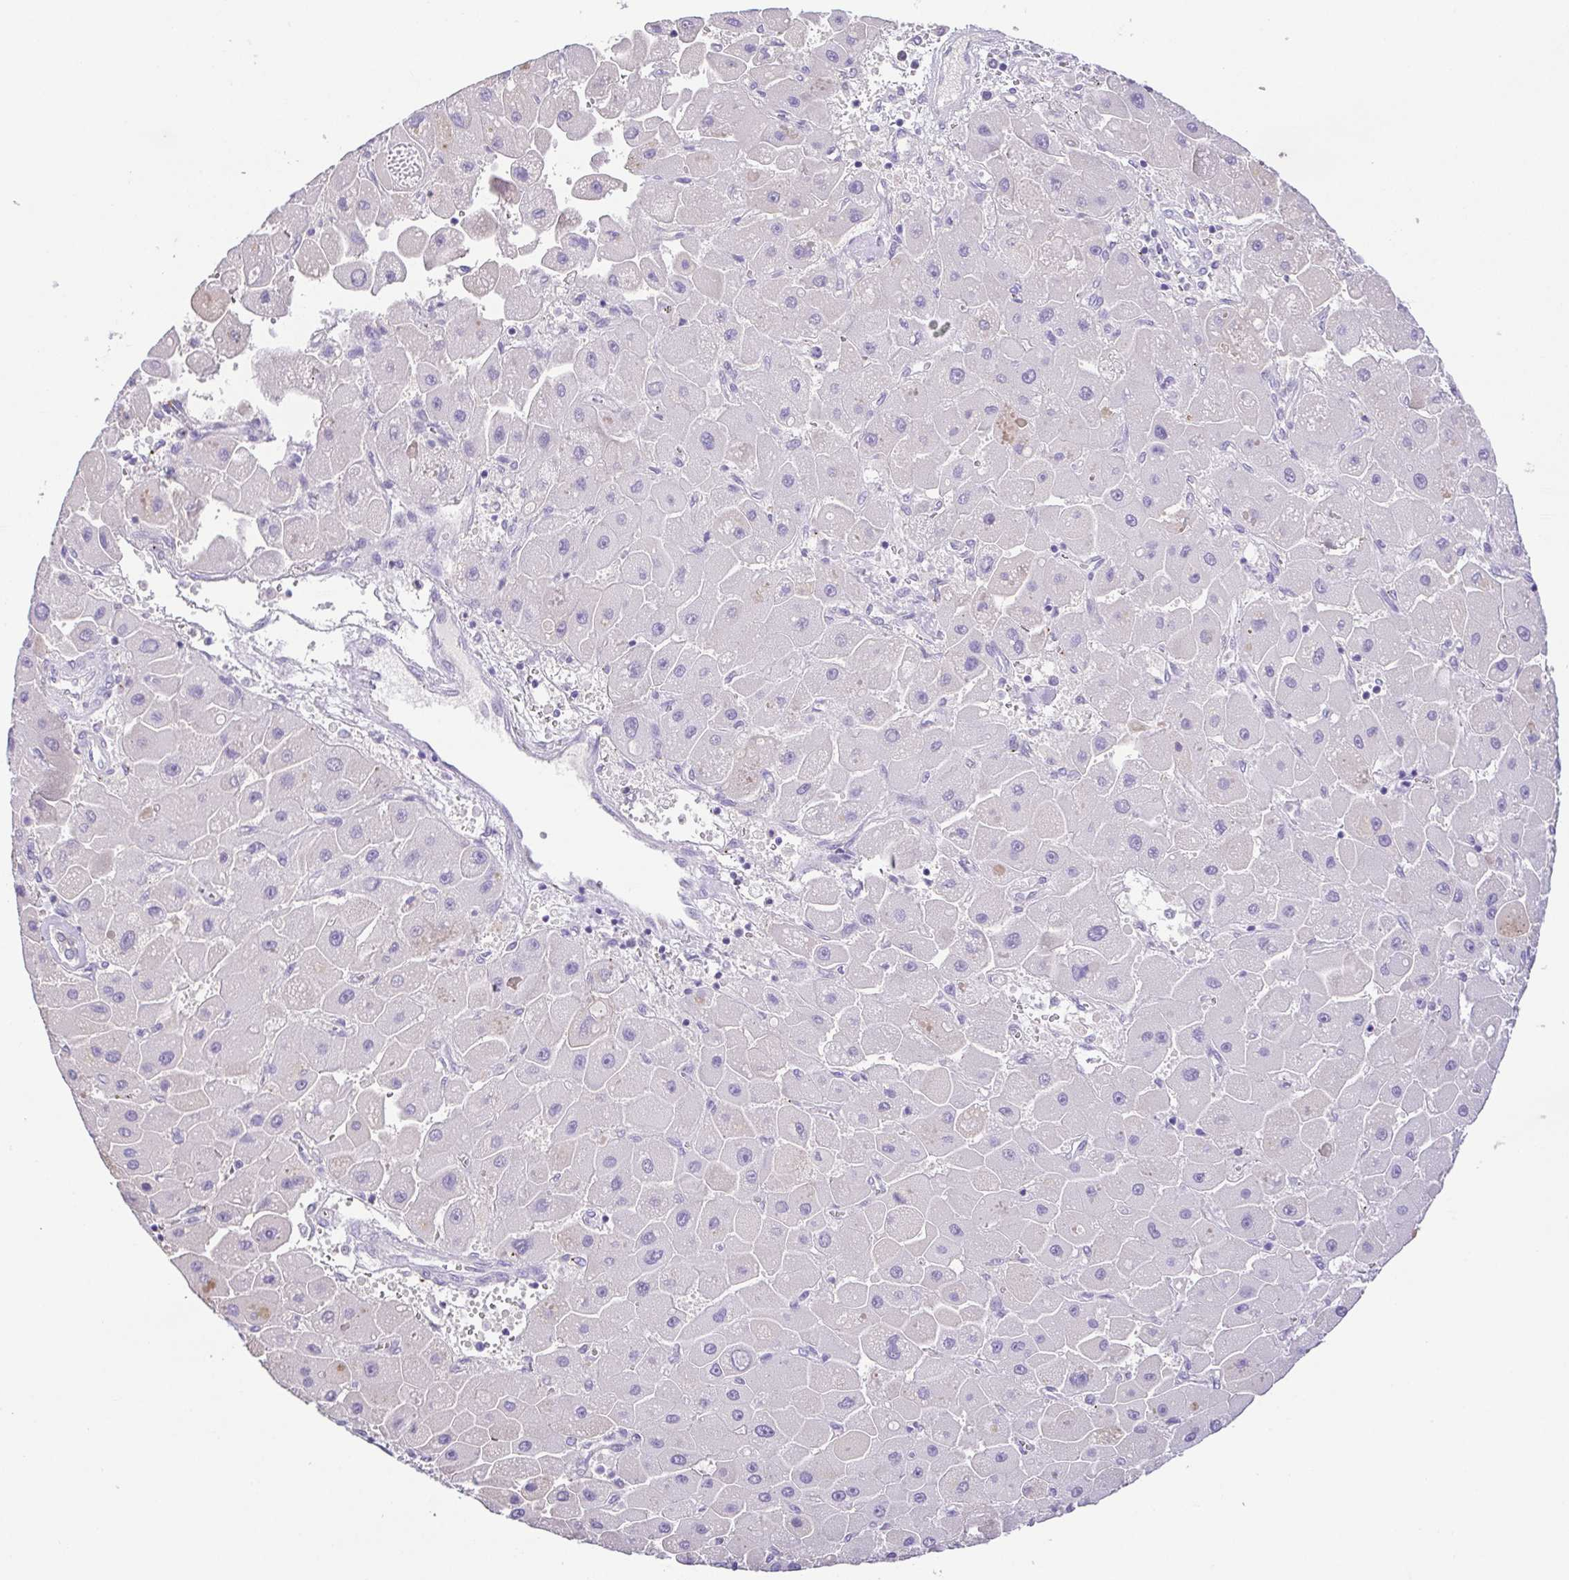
{"staining": {"intensity": "negative", "quantity": "none", "location": "none"}, "tissue": "liver cancer", "cell_type": "Tumor cells", "image_type": "cancer", "snomed": [{"axis": "morphology", "description": "Carcinoma, Hepatocellular, NOS"}, {"axis": "topography", "description": "Liver"}], "caption": "This is an immunohistochemistry (IHC) image of liver hepatocellular carcinoma. There is no positivity in tumor cells.", "gene": "EPB42", "patient": {"sex": "male", "age": 24}}